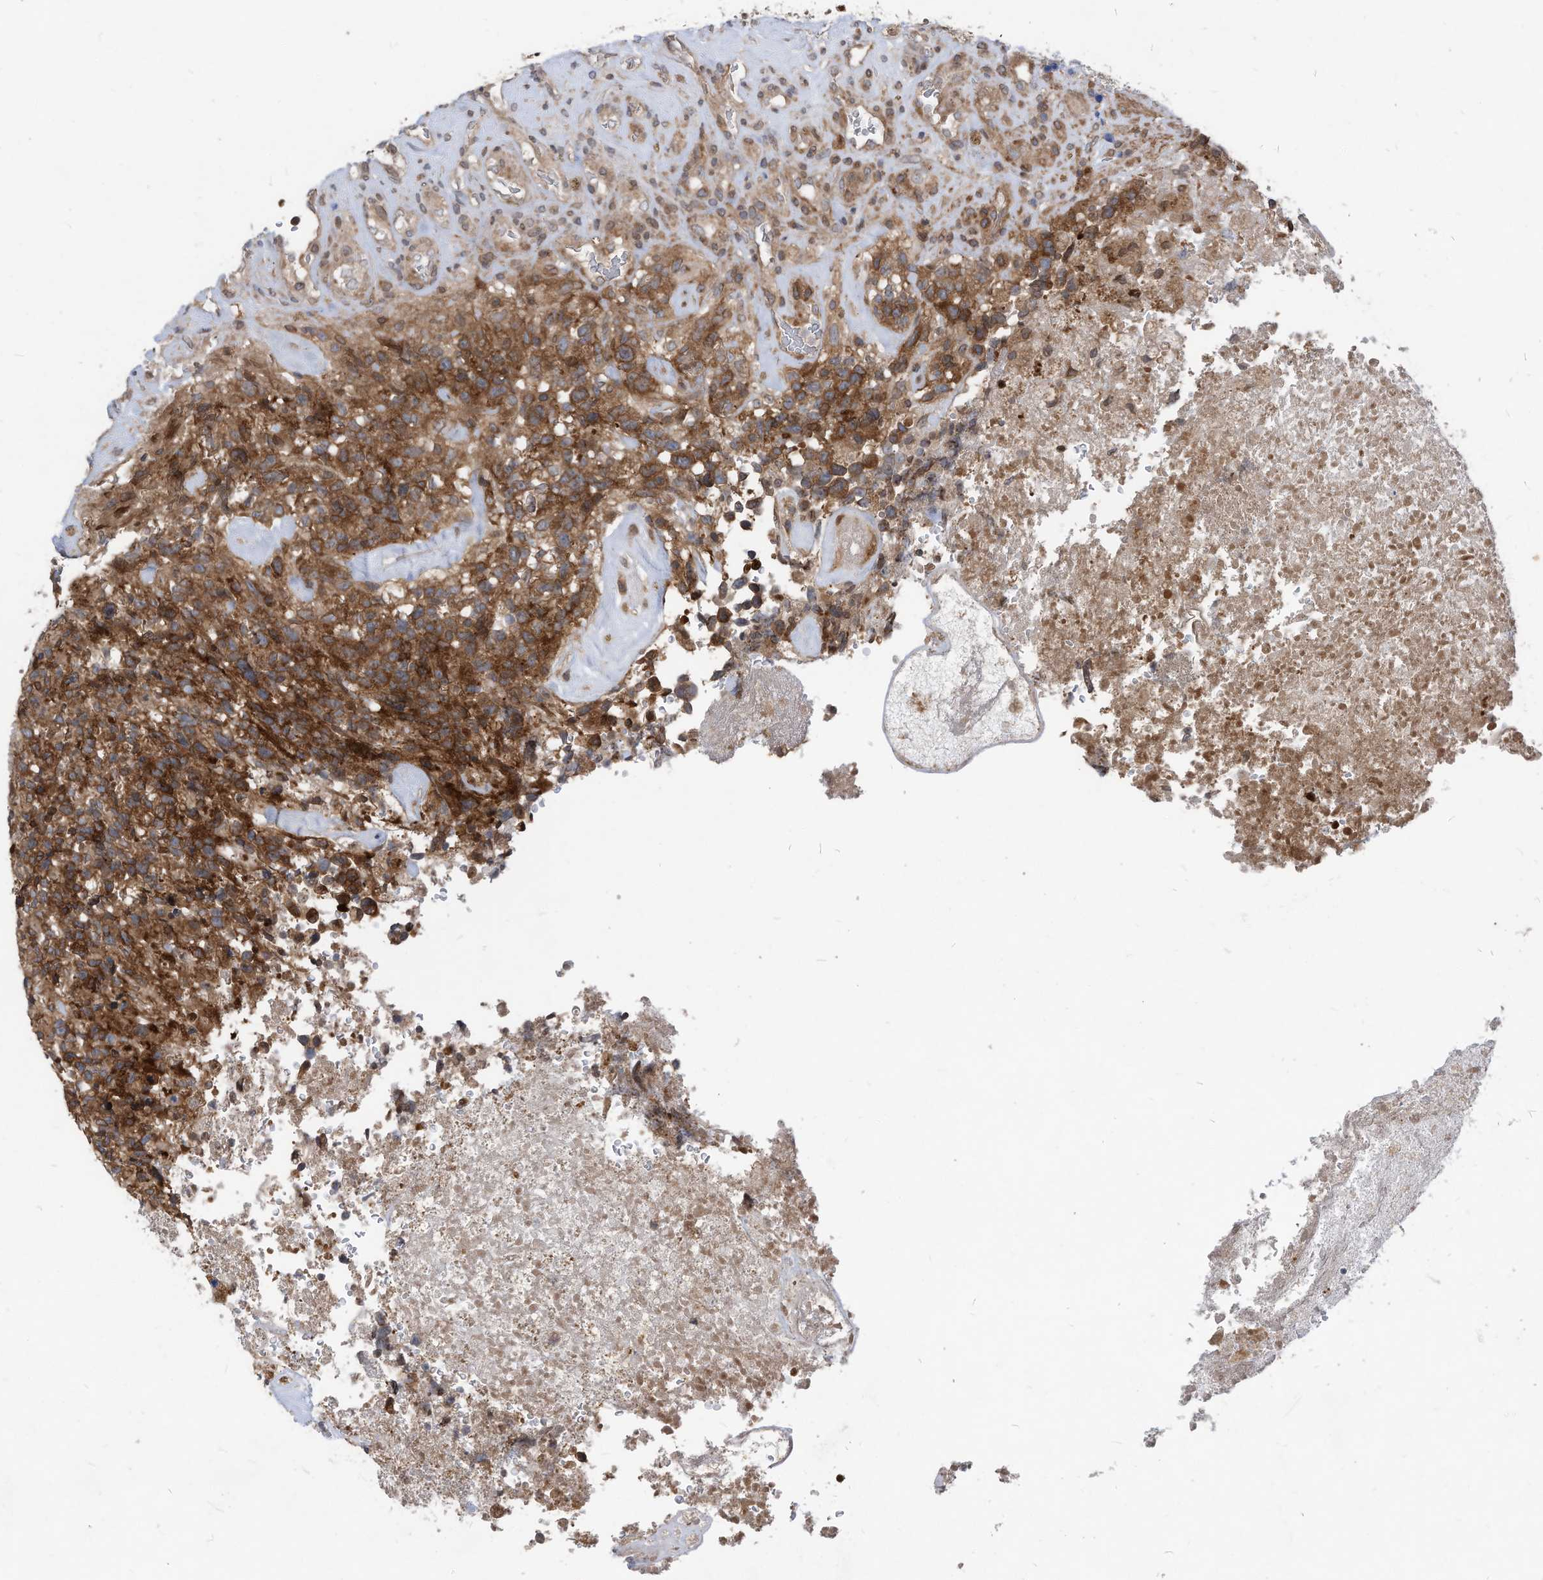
{"staining": {"intensity": "moderate", "quantity": ">75%", "location": "cytoplasmic/membranous"}, "tissue": "glioma", "cell_type": "Tumor cells", "image_type": "cancer", "snomed": [{"axis": "morphology", "description": "Glioma, malignant, High grade"}, {"axis": "topography", "description": "Brain"}], "caption": "Protein expression analysis of human glioma reveals moderate cytoplasmic/membranous expression in about >75% of tumor cells.", "gene": "KPNB1", "patient": {"sex": "male", "age": 69}}